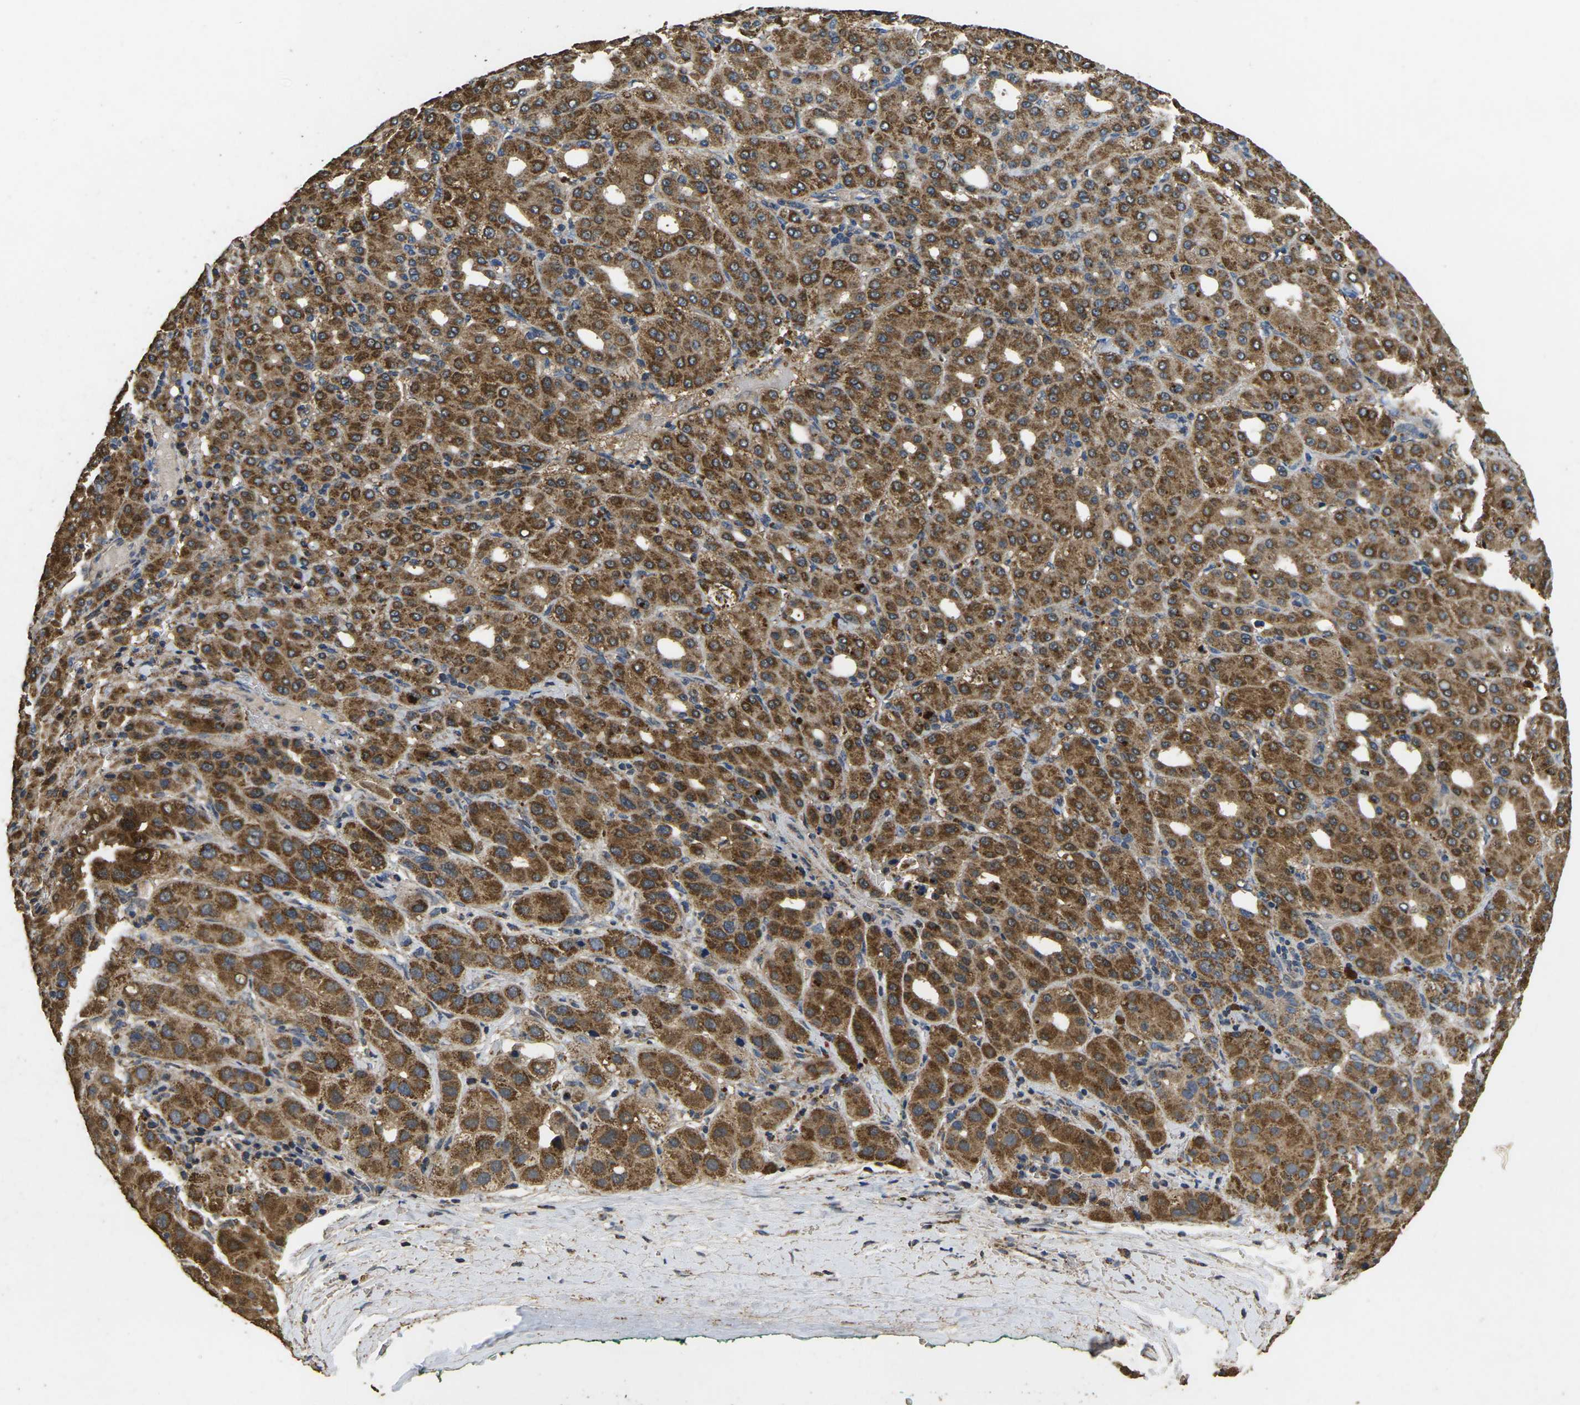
{"staining": {"intensity": "moderate", "quantity": ">75%", "location": "cytoplasmic/membranous"}, "tissue": "liver cancer", "cell_type": "Tumor cells", "image_type": "cancer", "snomed": [{"axis": "morphology", "description": "Carcinoma, Hepatocellular, NOS"}, {"axis": "topography", "description": "Liver"}], "caption": "A histopathology image showing moderate cytoplasmic/membranous expression in approximately >75% of tumor cells in liver hepatocellular carcinoma, as visualized by brown immunohistochemical staining.", "gene": "MAPK11", "patient": {"sex": "male", "age": 65}}